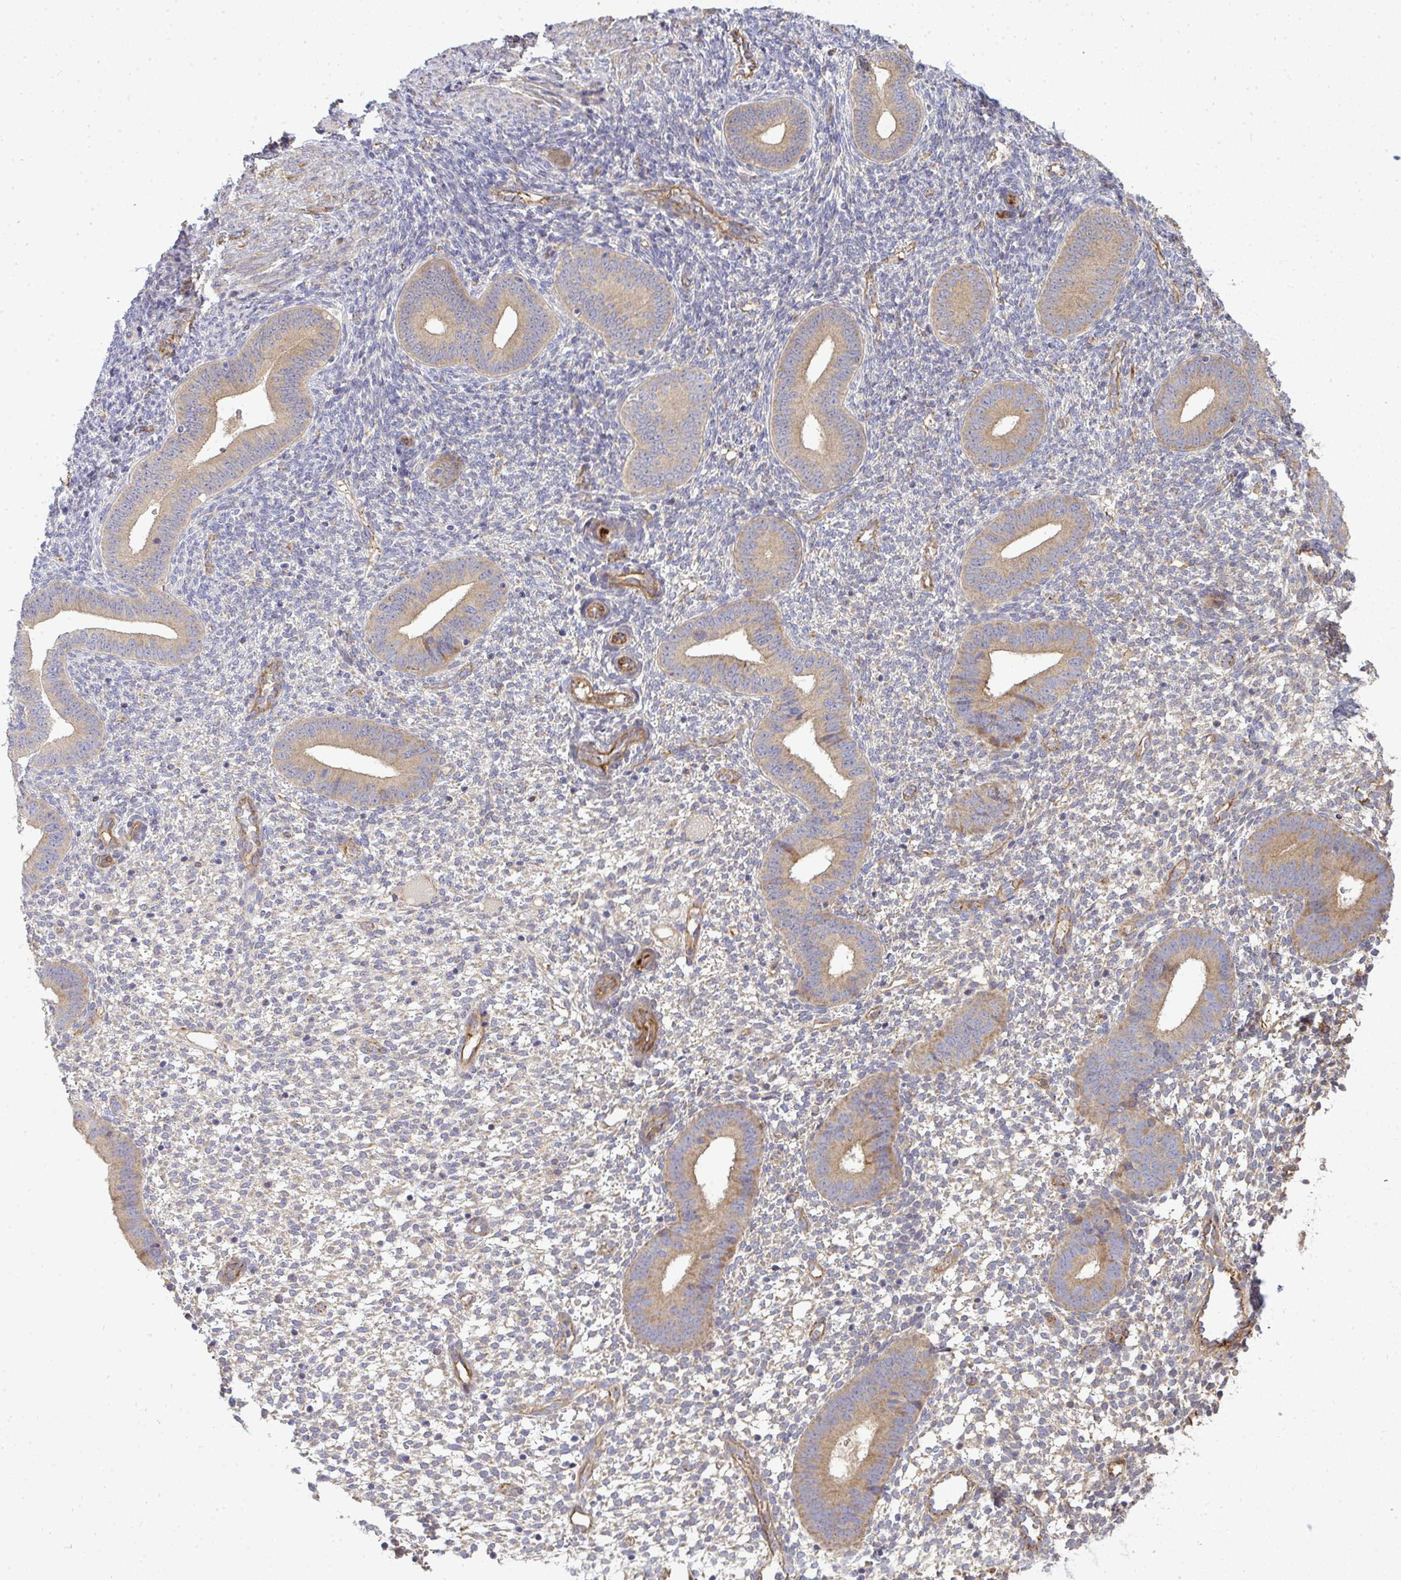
{"staining": {"intensity": "negative", "quantity": "none", "location": "none"}, "tissue": "endometrium", "cell_type": "Cells in endometrial stroma", "image_type": "normal", "snomed": [{"axis": "morphology", "description": "Normal tissue, NOS"}, {"axis": "topography", "description": "Endometrium"}], "caption": "DAB immunohistochemical staining of normal human endometrium exhibits no significant staining in cells in endometrial stroma.", "gene": "B4GALT6", "patient": {"sex": "female", "age": 40}}